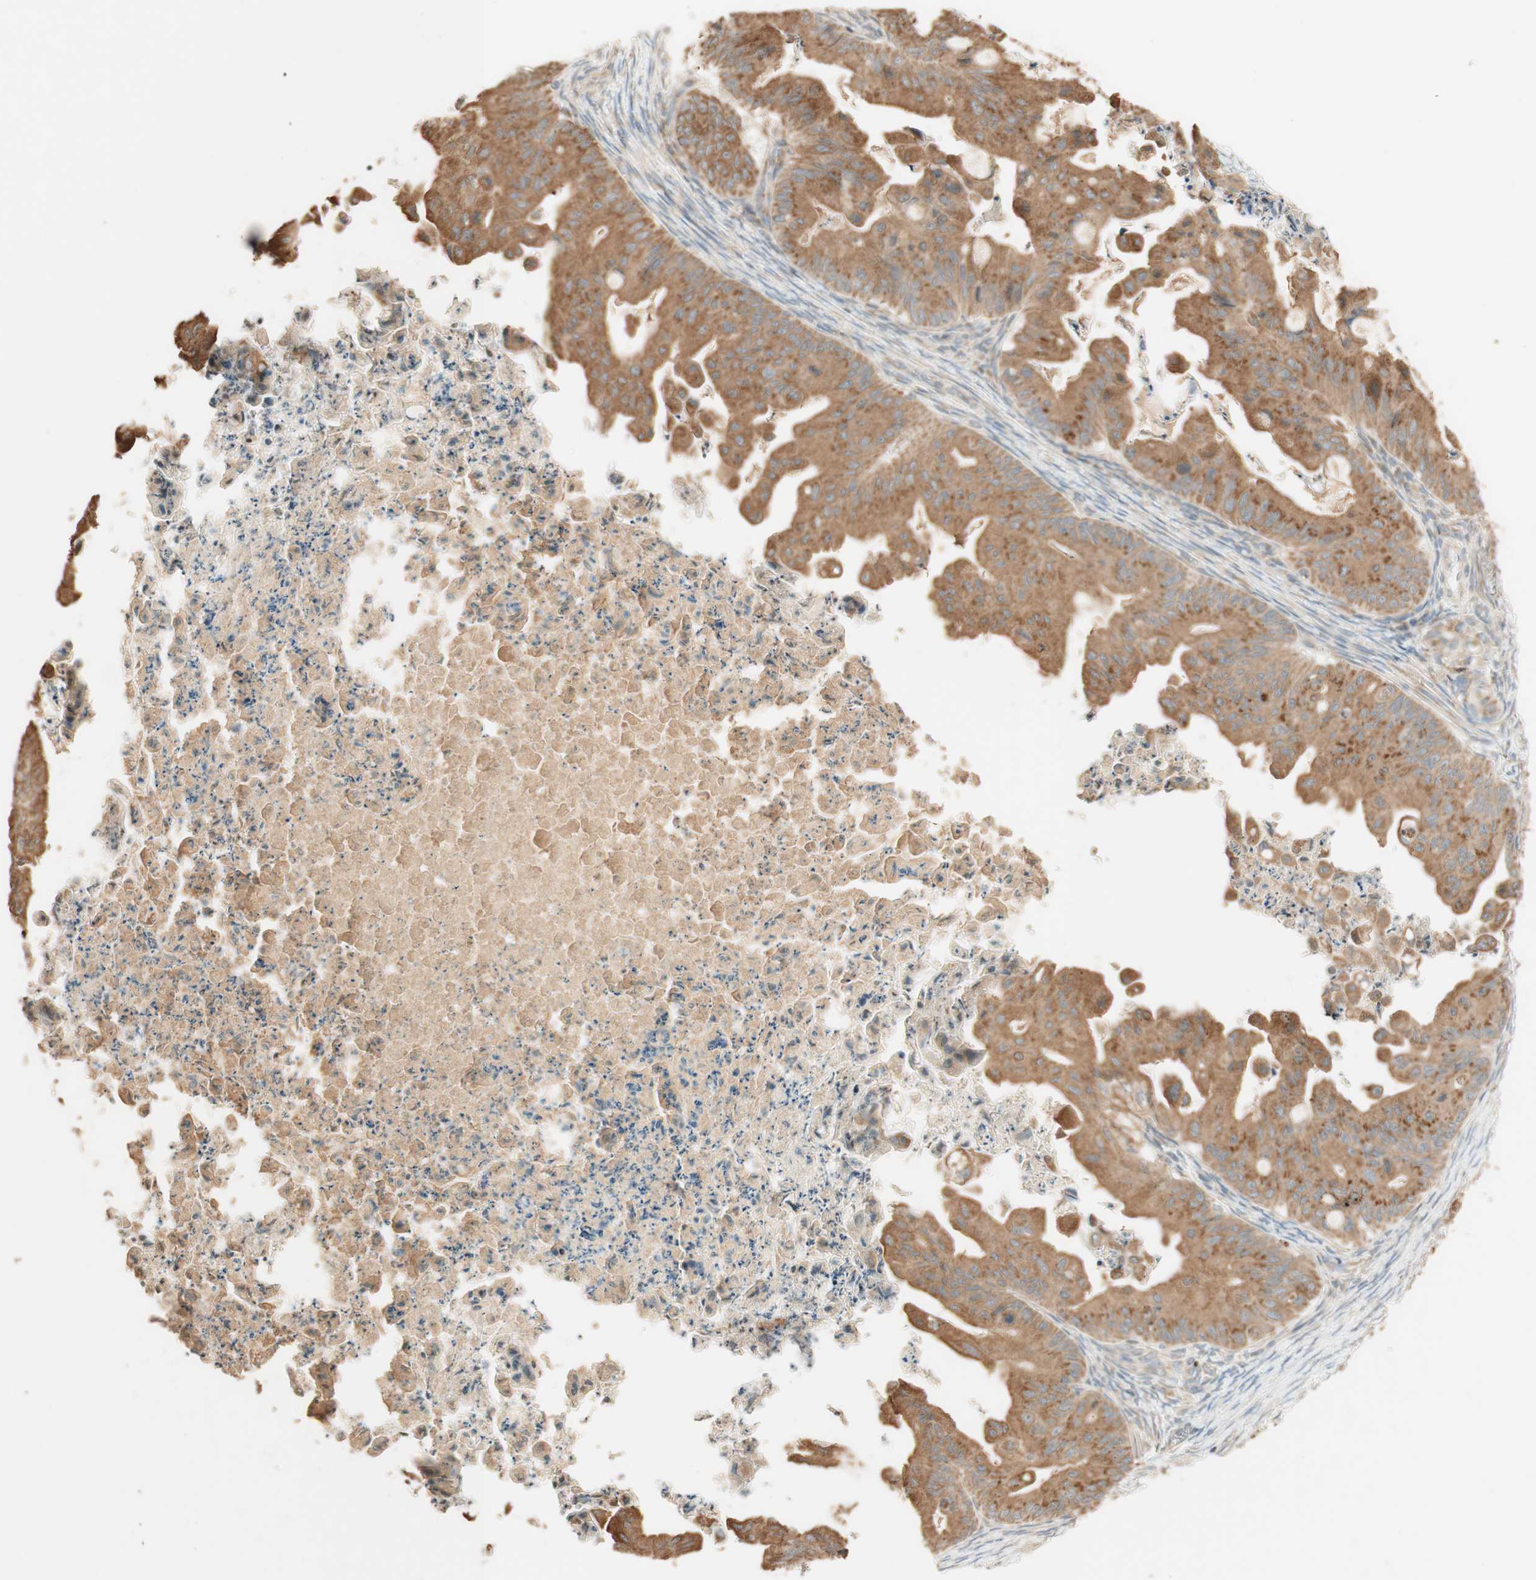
{"staining": {"intensity": "moderate", "quantity": ">75%", "location": "cytoplasmic/membranous"}, "tissue": "ovarian cancer", "cell_type": "Tumor cells", "image_type": "cancer", "snomed": [{"axis": "morphology", "description": "Cystadenocarcinoma, mucinous, NOS"}, {"axis": "topography", "description": "Ovary"}], "caption": "IHC of human ovarian cancer exhibits medium levels of moderate cytoplasmic/membranous positivity in about >75% of tumor cells. (IHC, brightfield microscopy, high magnification).", "gene": "CLCN2", "patient": {"sex": "female", "age": 37}}